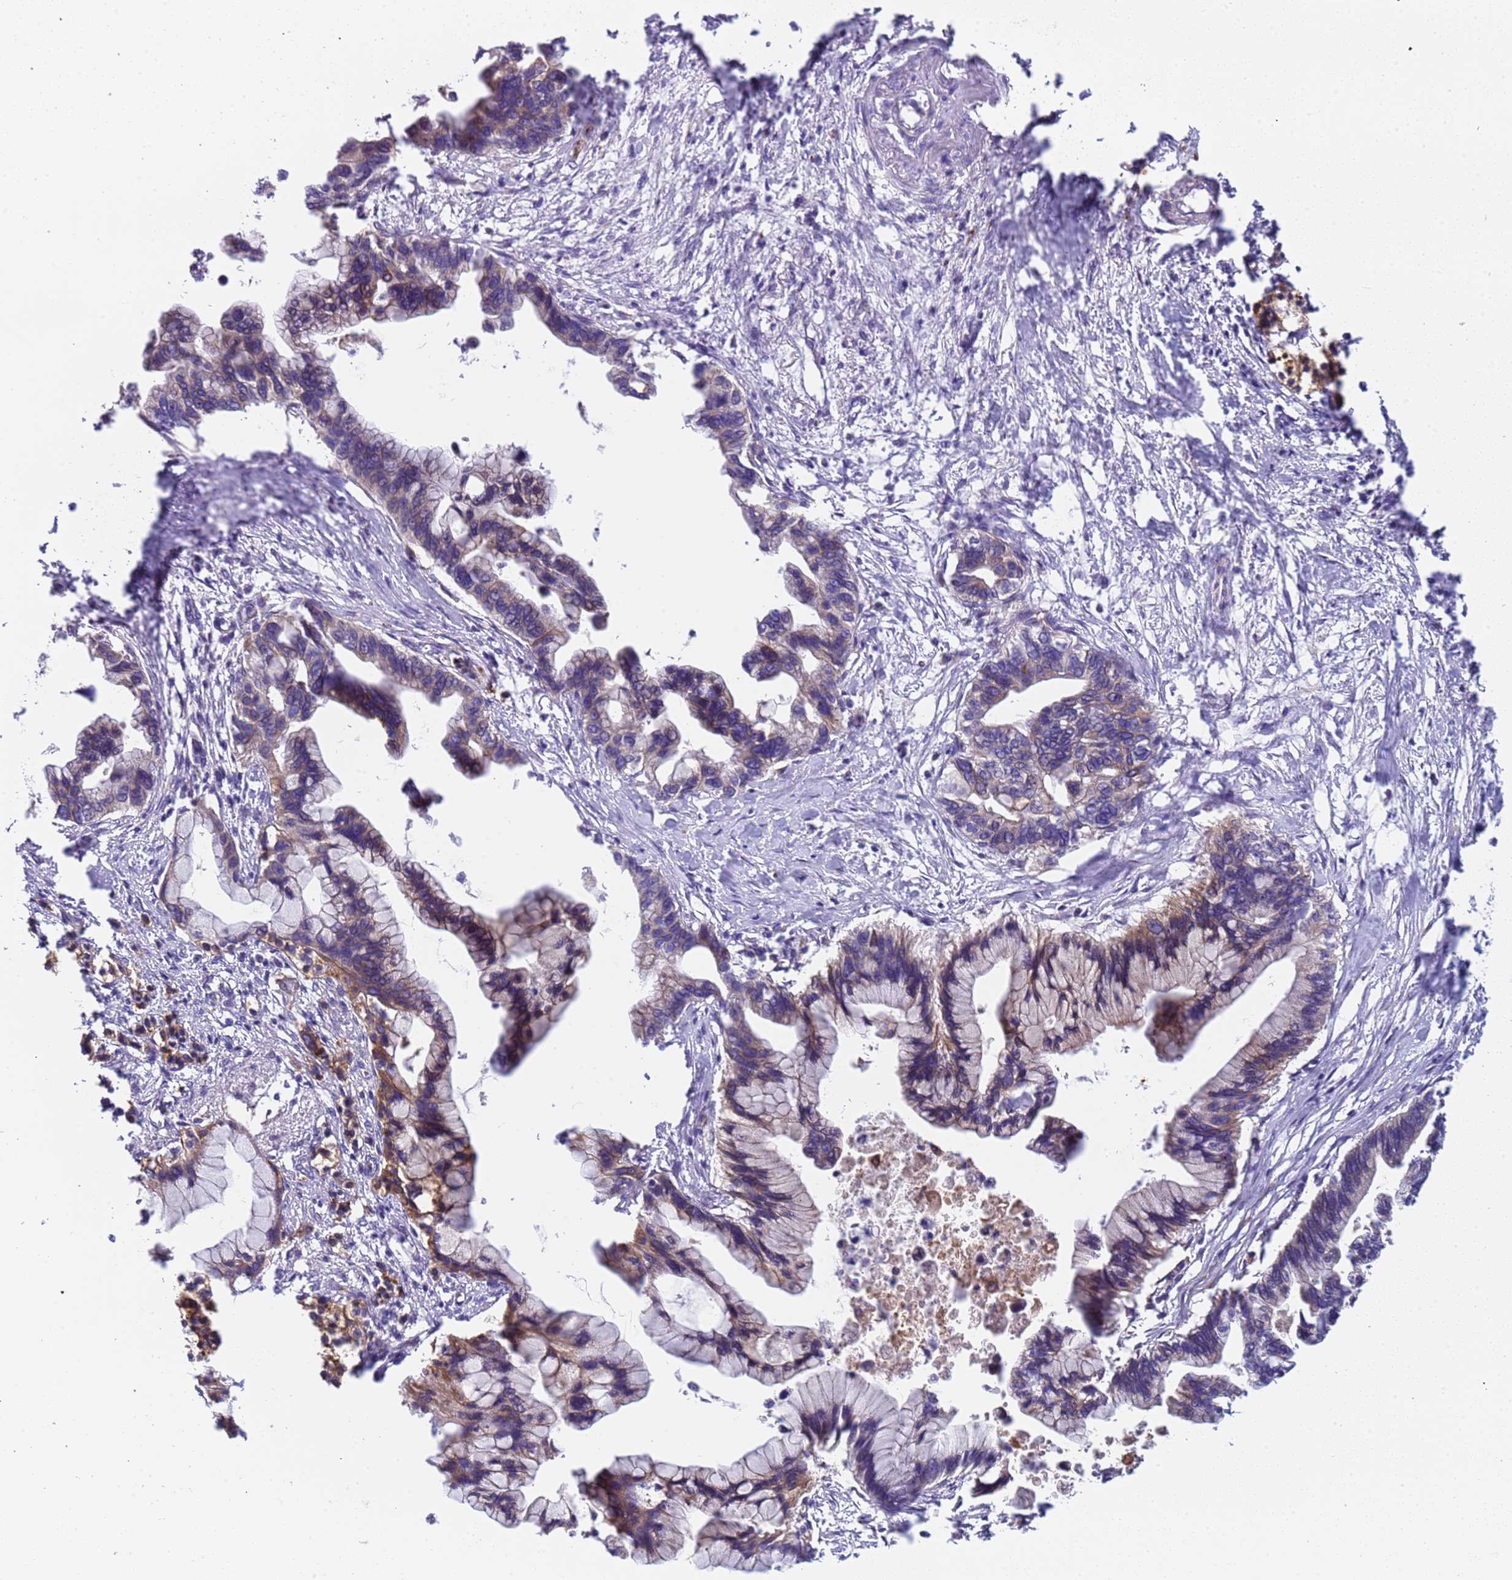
{"staining": {"intensity": "strong", "quantity": "<25%", "location": "cytoplasmic/membranous"}, "tissue": "pancreatic cancer", "cell_type": "Tumor cells", "image_type": "cancer", "snomed": [{"axis": "morphology", "description": "Adenocarcinoma, NOS"}, {"axis": "topography", "description": "Pancreas"}], "caption": "A brown stain shows strong cytoplasmic/membranous positivity of a protein in human pancreatic cancer tumor cells.", "gene": "PAQR7", "patient": {"sex": "female", "age": 83}}